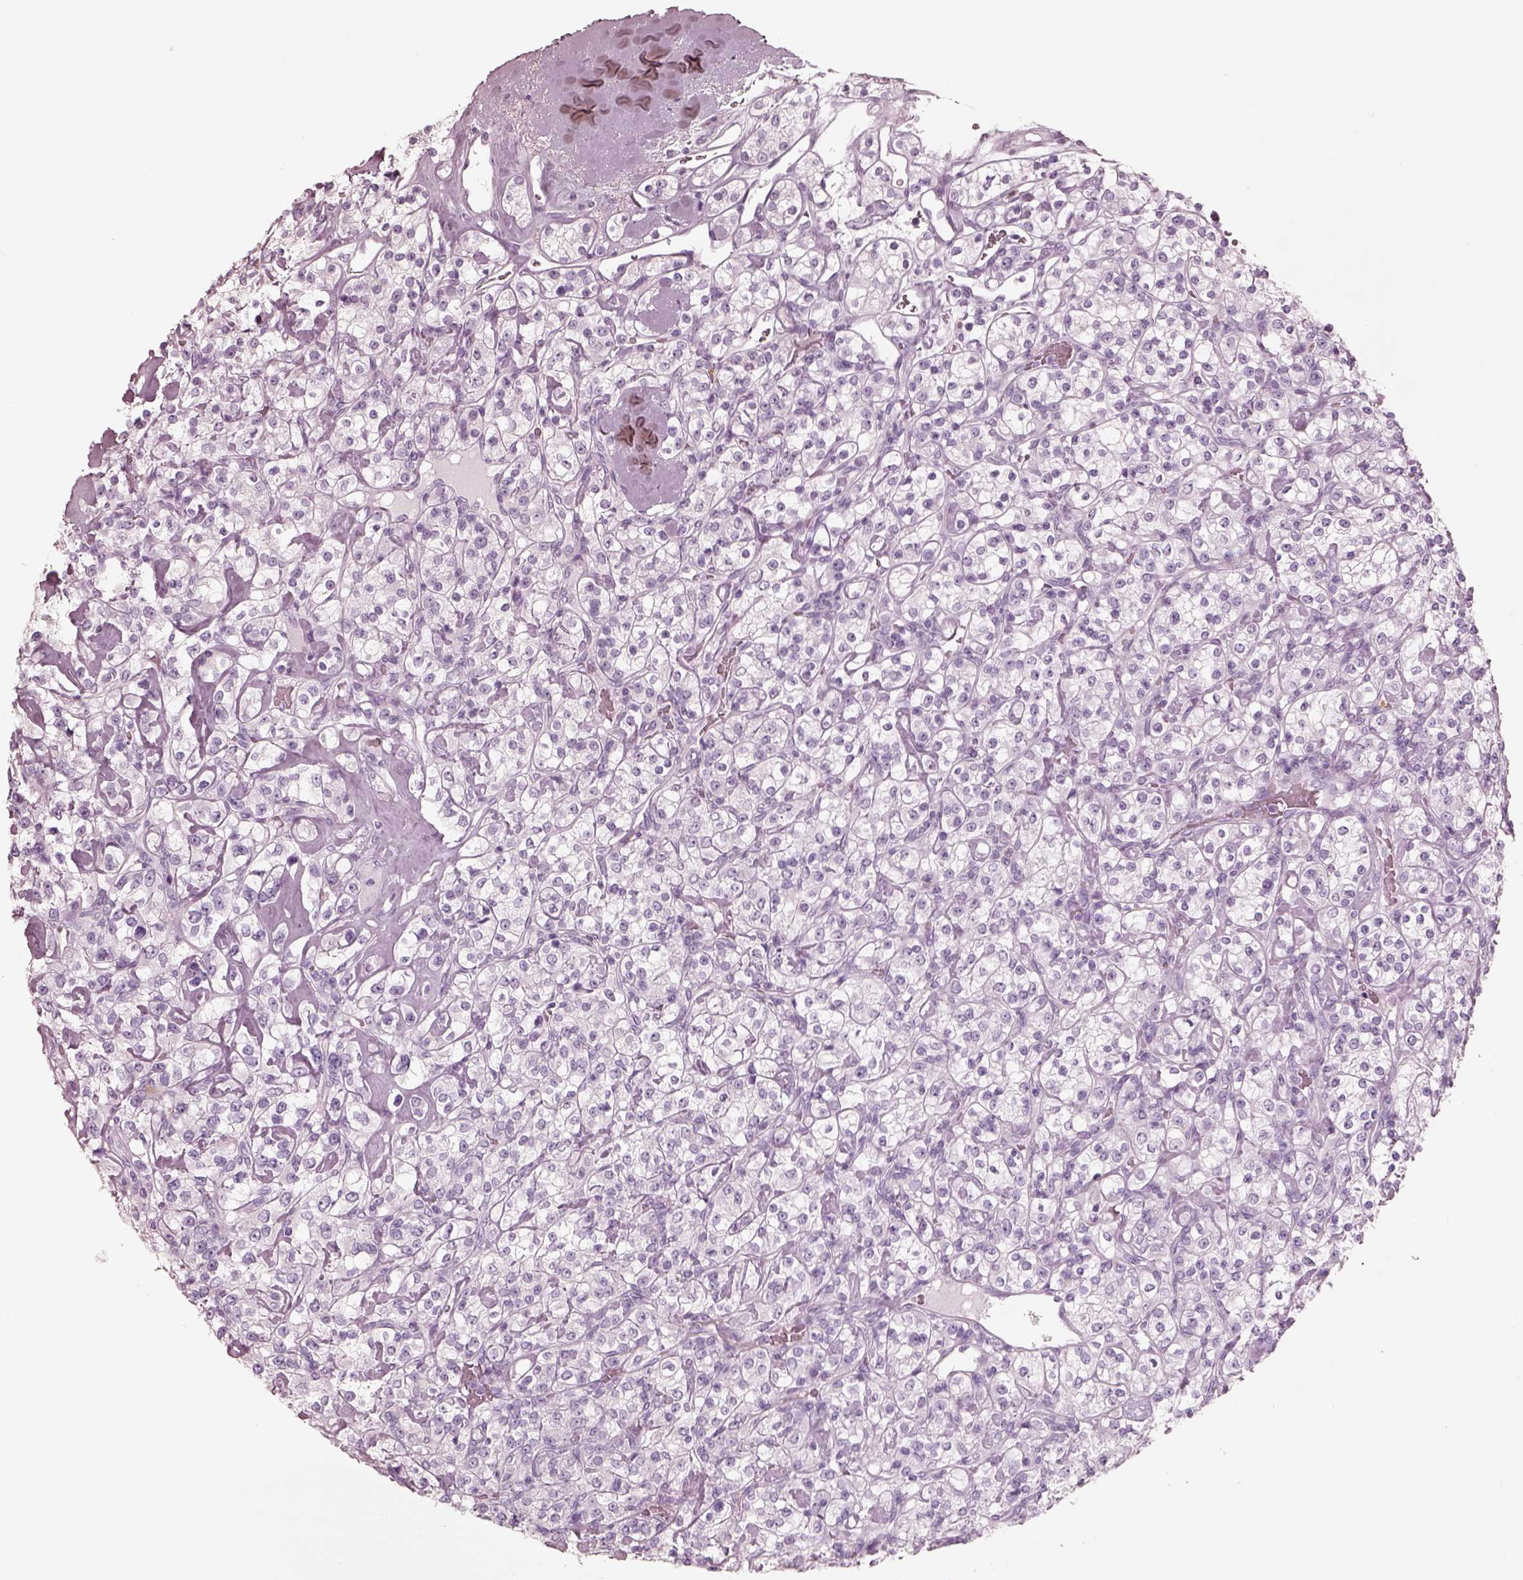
{"staining": {"intensity": "negative", "quantity": "none", "location": "none"}, "tissue": "renal cancer", "cell_type": "Tumor cells", "image_type": "cancer", "snomed": [{"axis": "morphology", "description": "Adenocarcinoma, NOS"}, {"axis": "topography", "description": "Kidney"}], "caption": "DAB (3,3'-diaminobenzidine) immunohistochemical staining of human adenocarcinoma (renal) exhibits no significant staining in tumor cells. (Brightfield microscopy of DAB immunohistochemistry at high magnification).", "gene": "ELANE", "patient": {"sex": "male", "age": 77}}